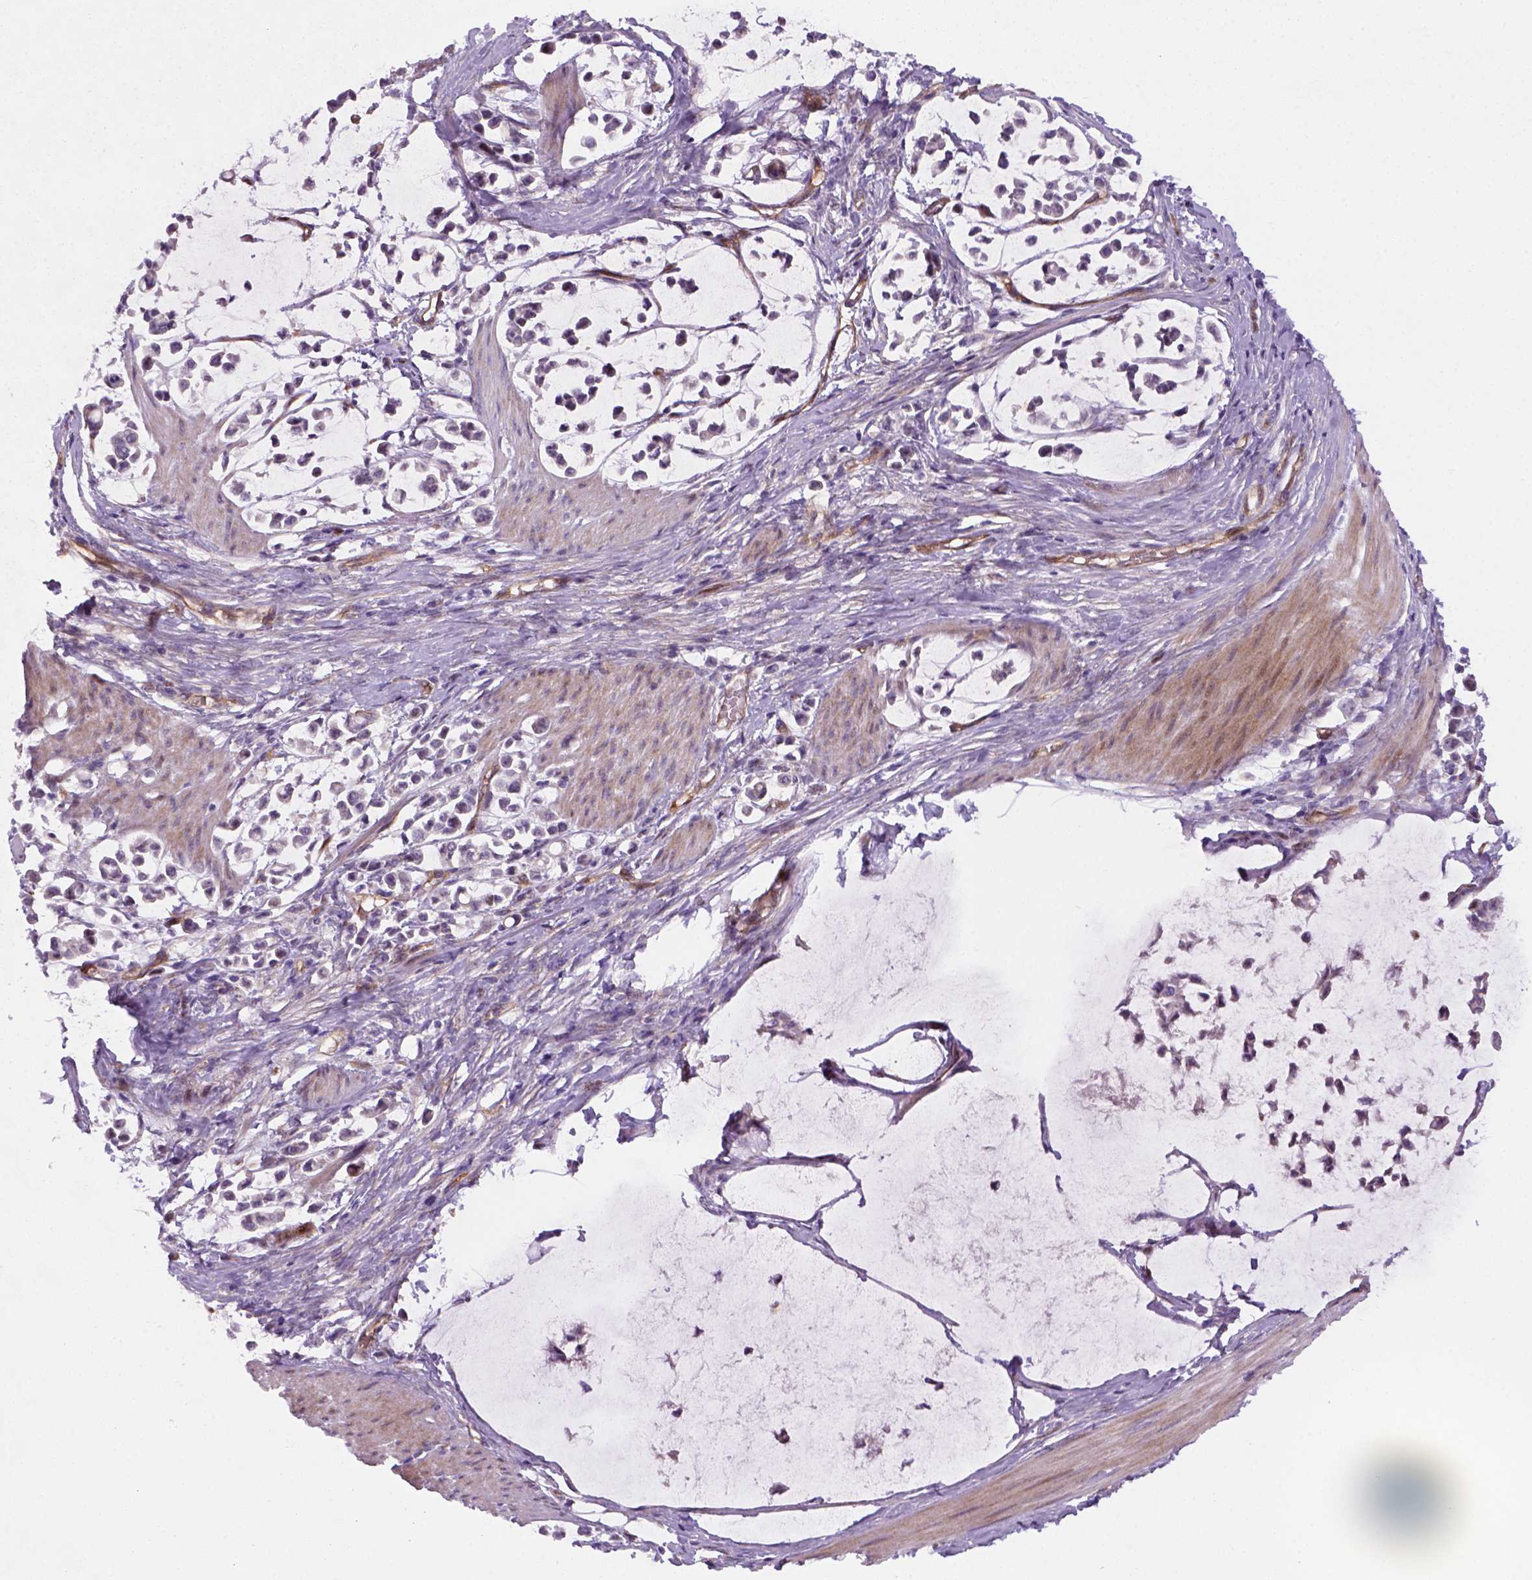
{"staining": {"intensity": "negative", "quantity": "none", "location": "none"}, "tissue": "stomach cancer", "cell_type": "Tumor cells", "image_type": "cancer", "snomed": [{"axis": "morphology", "description": "Adenocarcinoma, NOS"}, {"axis": "topography", "description": "Stomach"}], "caption": "There is no significant staining in tumor cells of stomach cancer (adenocarcinoma).", "gene": "VSTM5", "patient": {"sex": "male", "age": 82}}